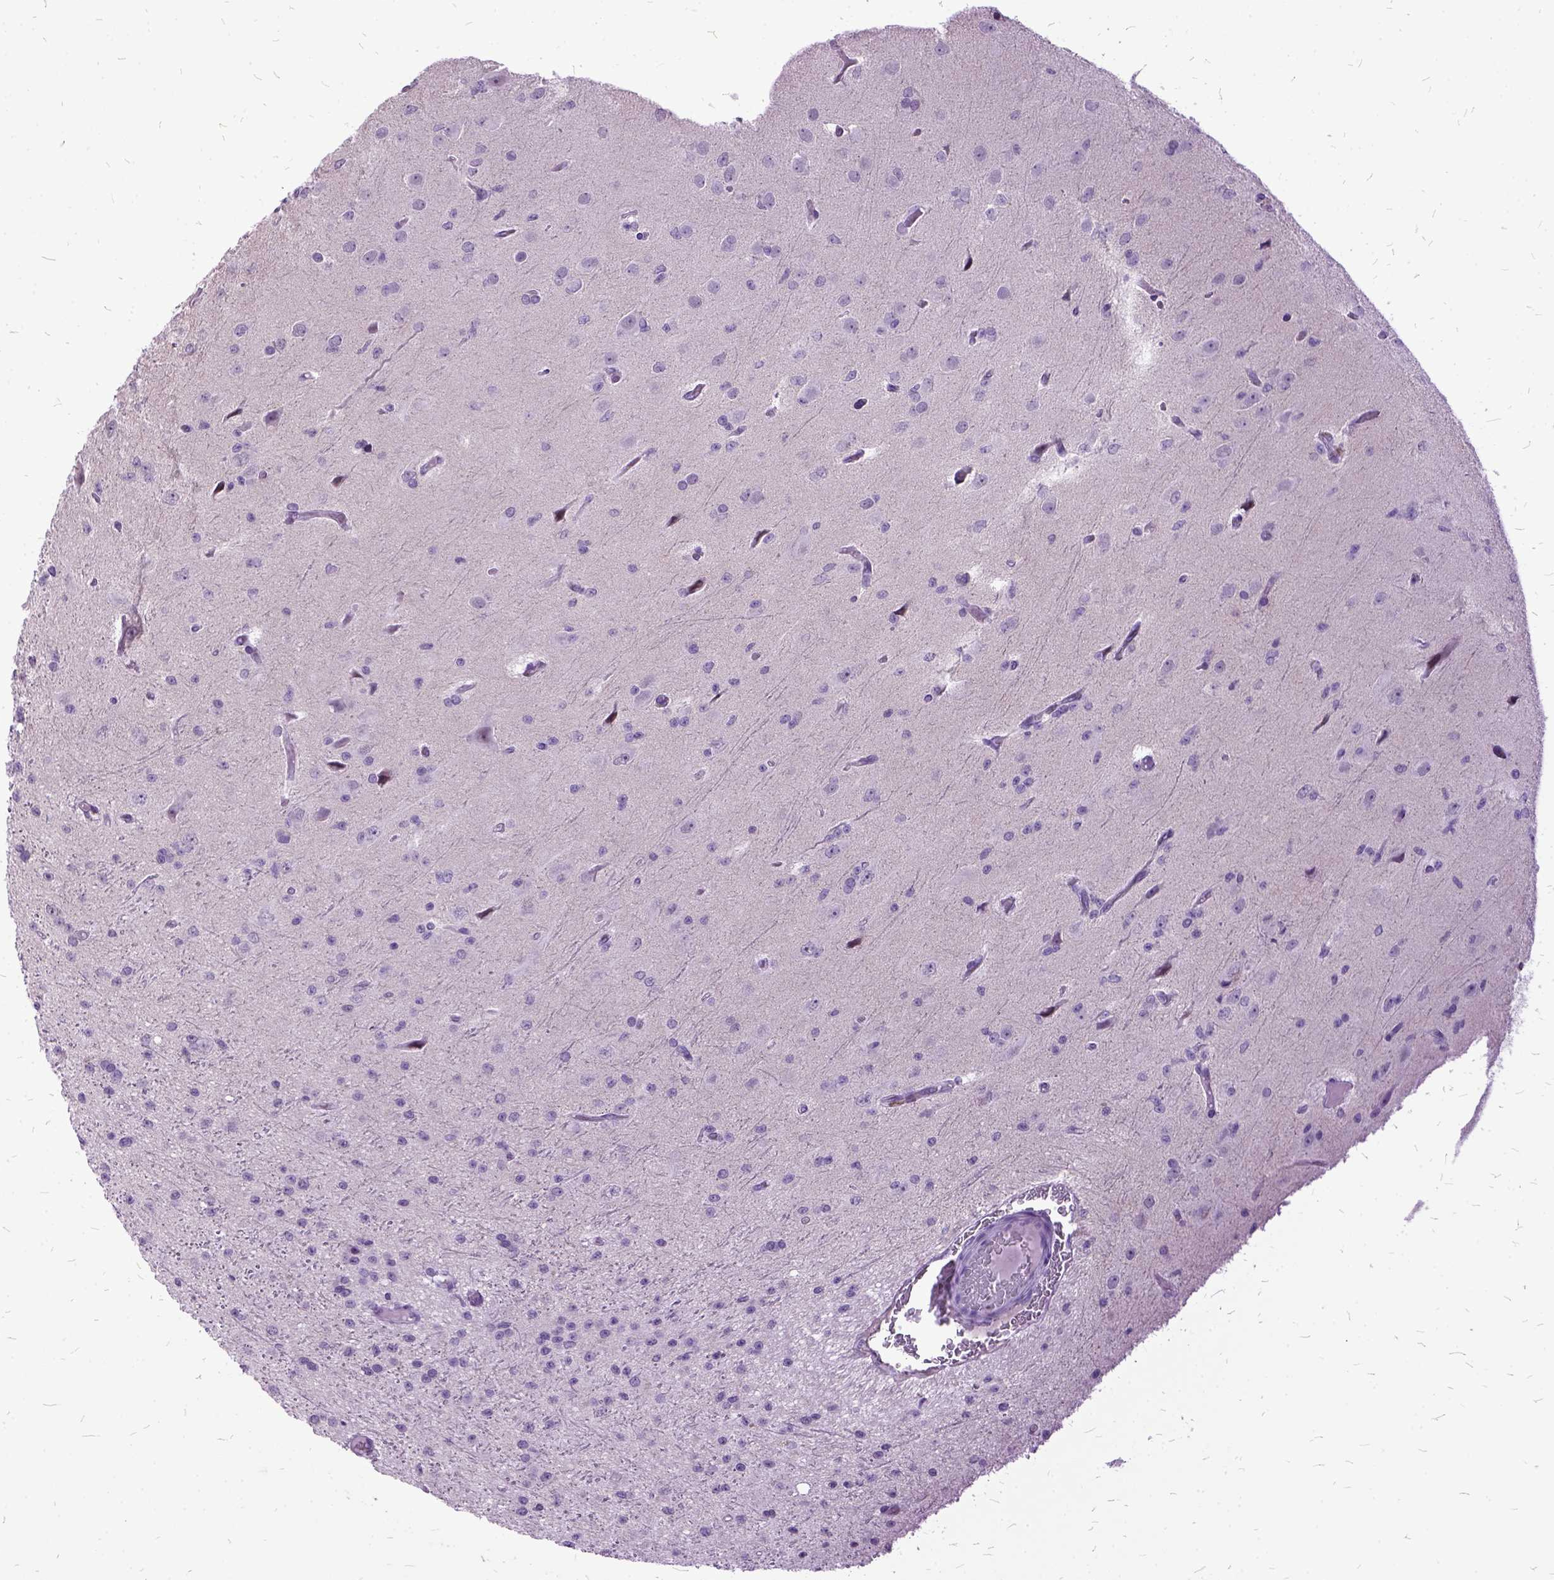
{"staining": {"intensity": "negative", "quantity": "none", "location": "none"}, "tissue": "glioma", "cell_type": "Tumor cells", "image_type": "cancer", "snomed": [{"axis": "morphology", "description": "Glioma, malignant, Low grade"}, {"axis": "topography", "description": "Brain"}], "caption": "A high-resolution micrograph shows IHC staining of glioma, which shows no significant staining in tumor cells.", "gene": "MME", "patient": {"sex": "male", "age": 27}}